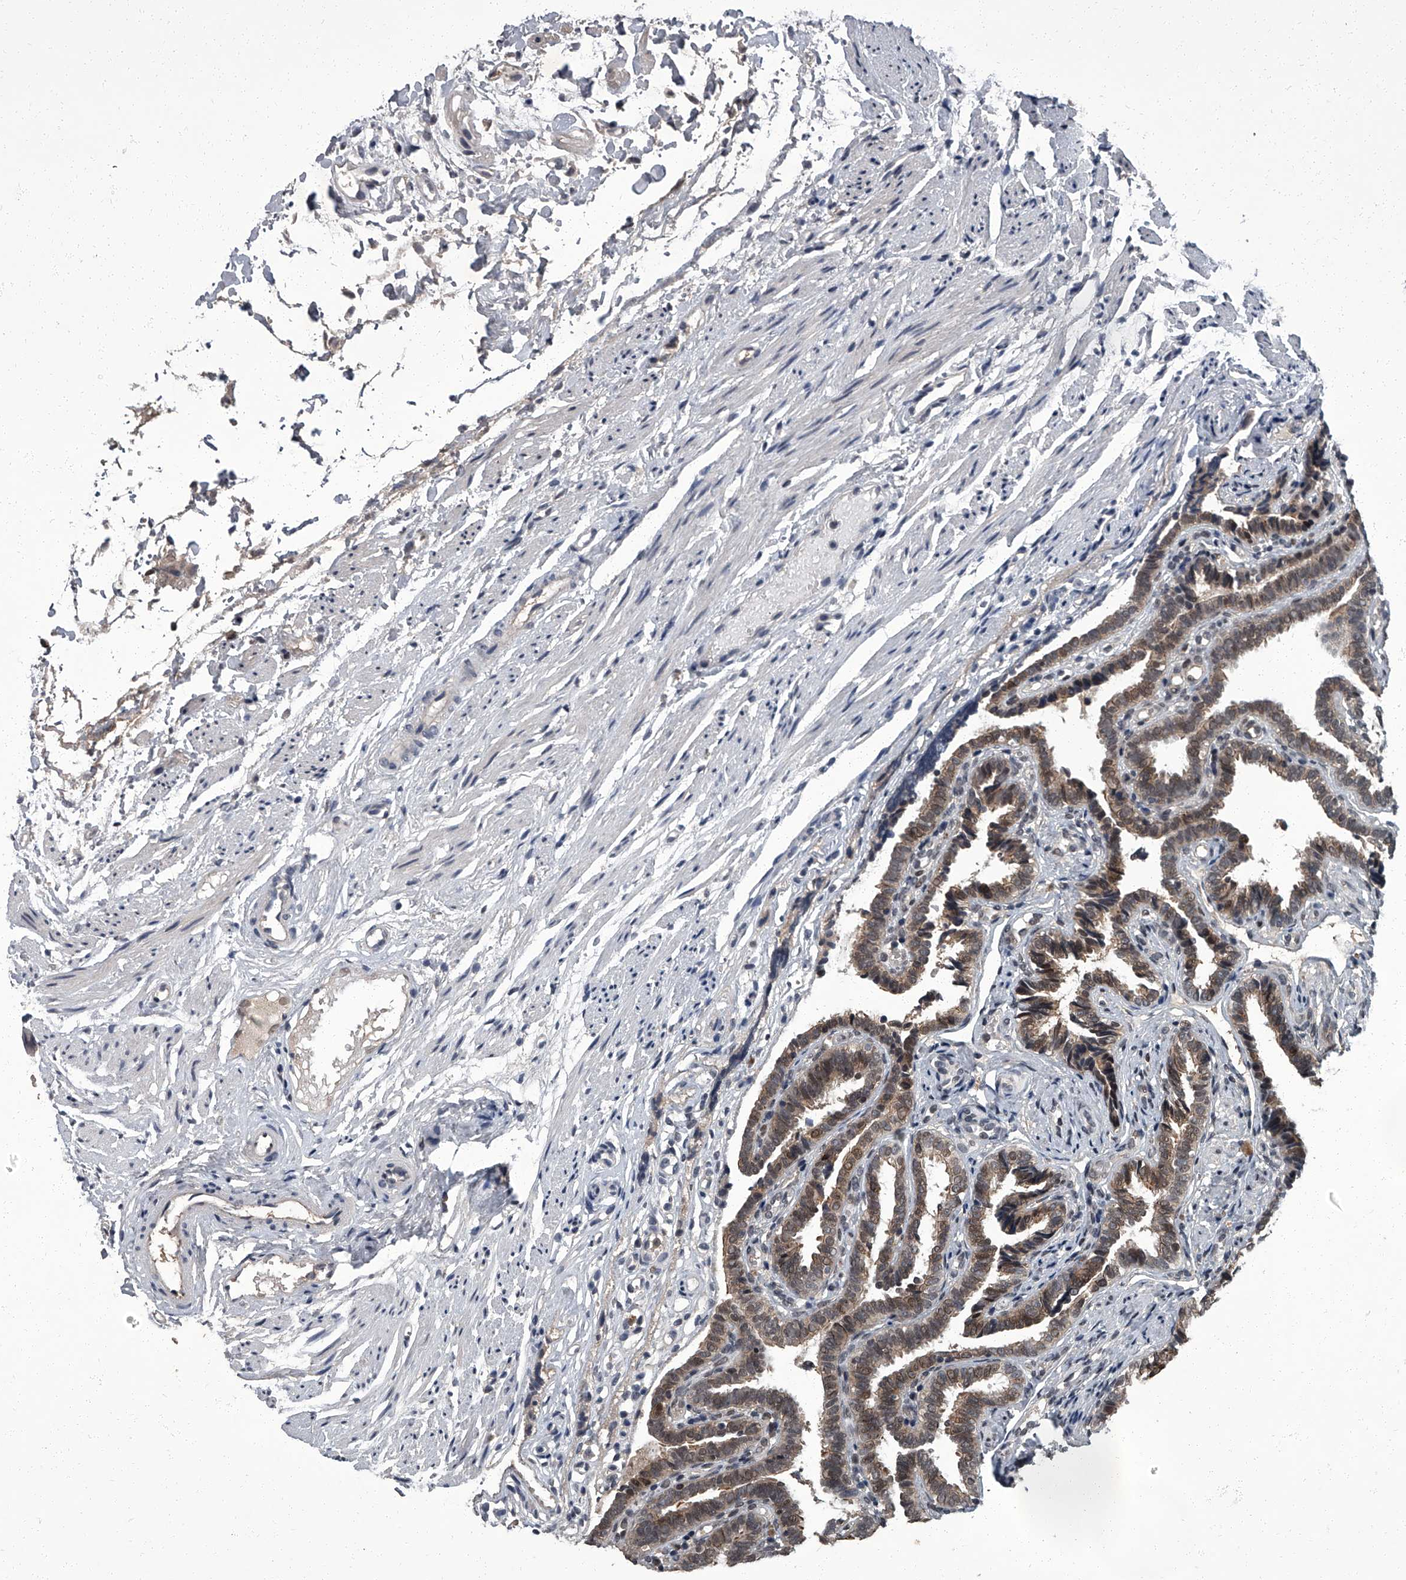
{"staining": {"intensity": "strong", "quantity": "25%-75%", "location": "cytoplasmic/membranous,nuclear"}, "tissue": "fallopian tube", "cell_type": "Glandular cells", "image_type": "normal", "snomed": [{"axis": "morphology", "description": "Normal tissue, NOS"}, {"axis": "topography", "description": "Fallopian tube"}], "caption": "High-magnification brightfield microscopy of benign fallopian tube stained with DAB (brown) and counterstained with hematoxylin (blue). glandular cells exhibit strong cytoplasmic/membranous,nuclear expression is appreciated in about25%-75% of cells. (DAB IHC with brightfield microscopy, high magnification).", "gene": "ZNF518B", "patient": {"sex": "female", "age": 39}}